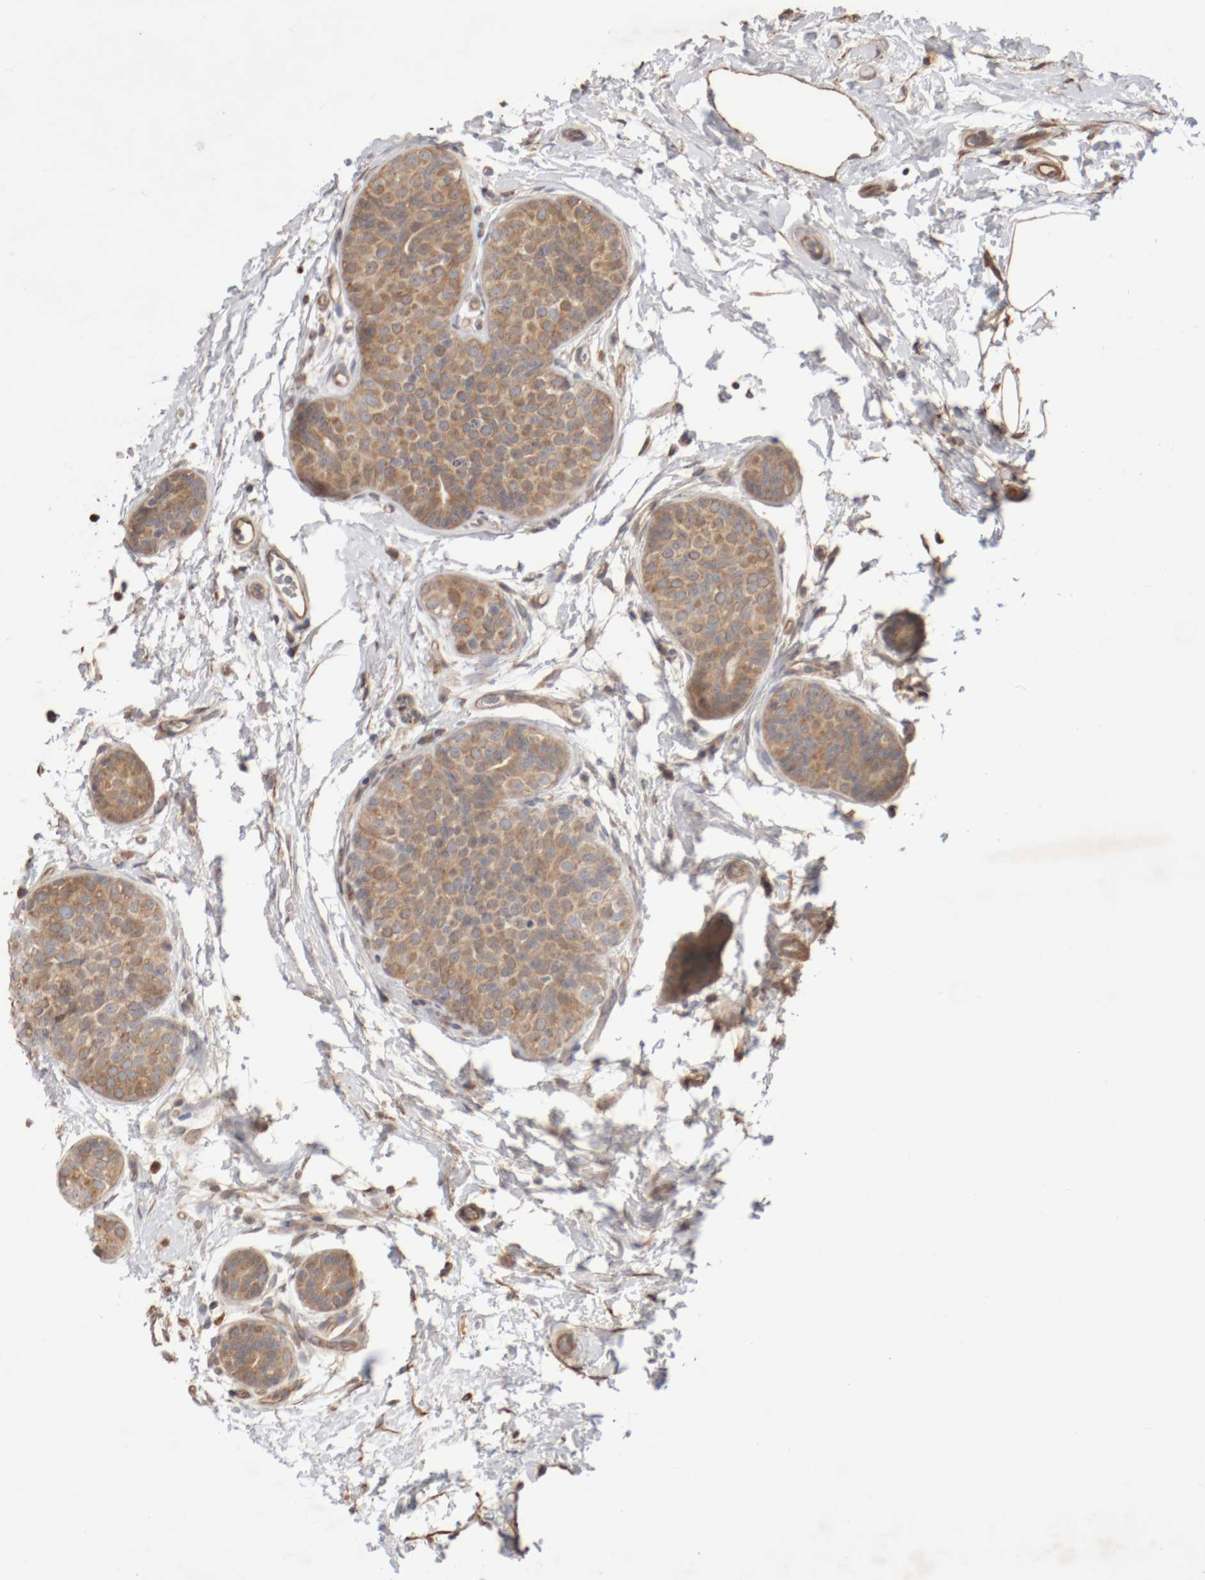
{"staining": {"intensity": "moderate", "quantity": ">75%", "location": "cytoplasmic/membranous"}, "tissue": "breast cancer", "cell_type": "Tumor cells", "image_type": "cancer", "snomed": [{"axis": "morphology", "description": "Lobular carcinoma, in situ"}, {"axis": "morphology", "description": "Lobular carcinoma"}, {"axis": "topography", "description": "Breast"}], "caption": "A medium amount of moderate cytoplasmic/membranous positivity is appreciated in approximately >75% of tumor cells in breast cancer tissue.", "gene": "DPH7", "patient": {"sex": "female", "age": 41}}